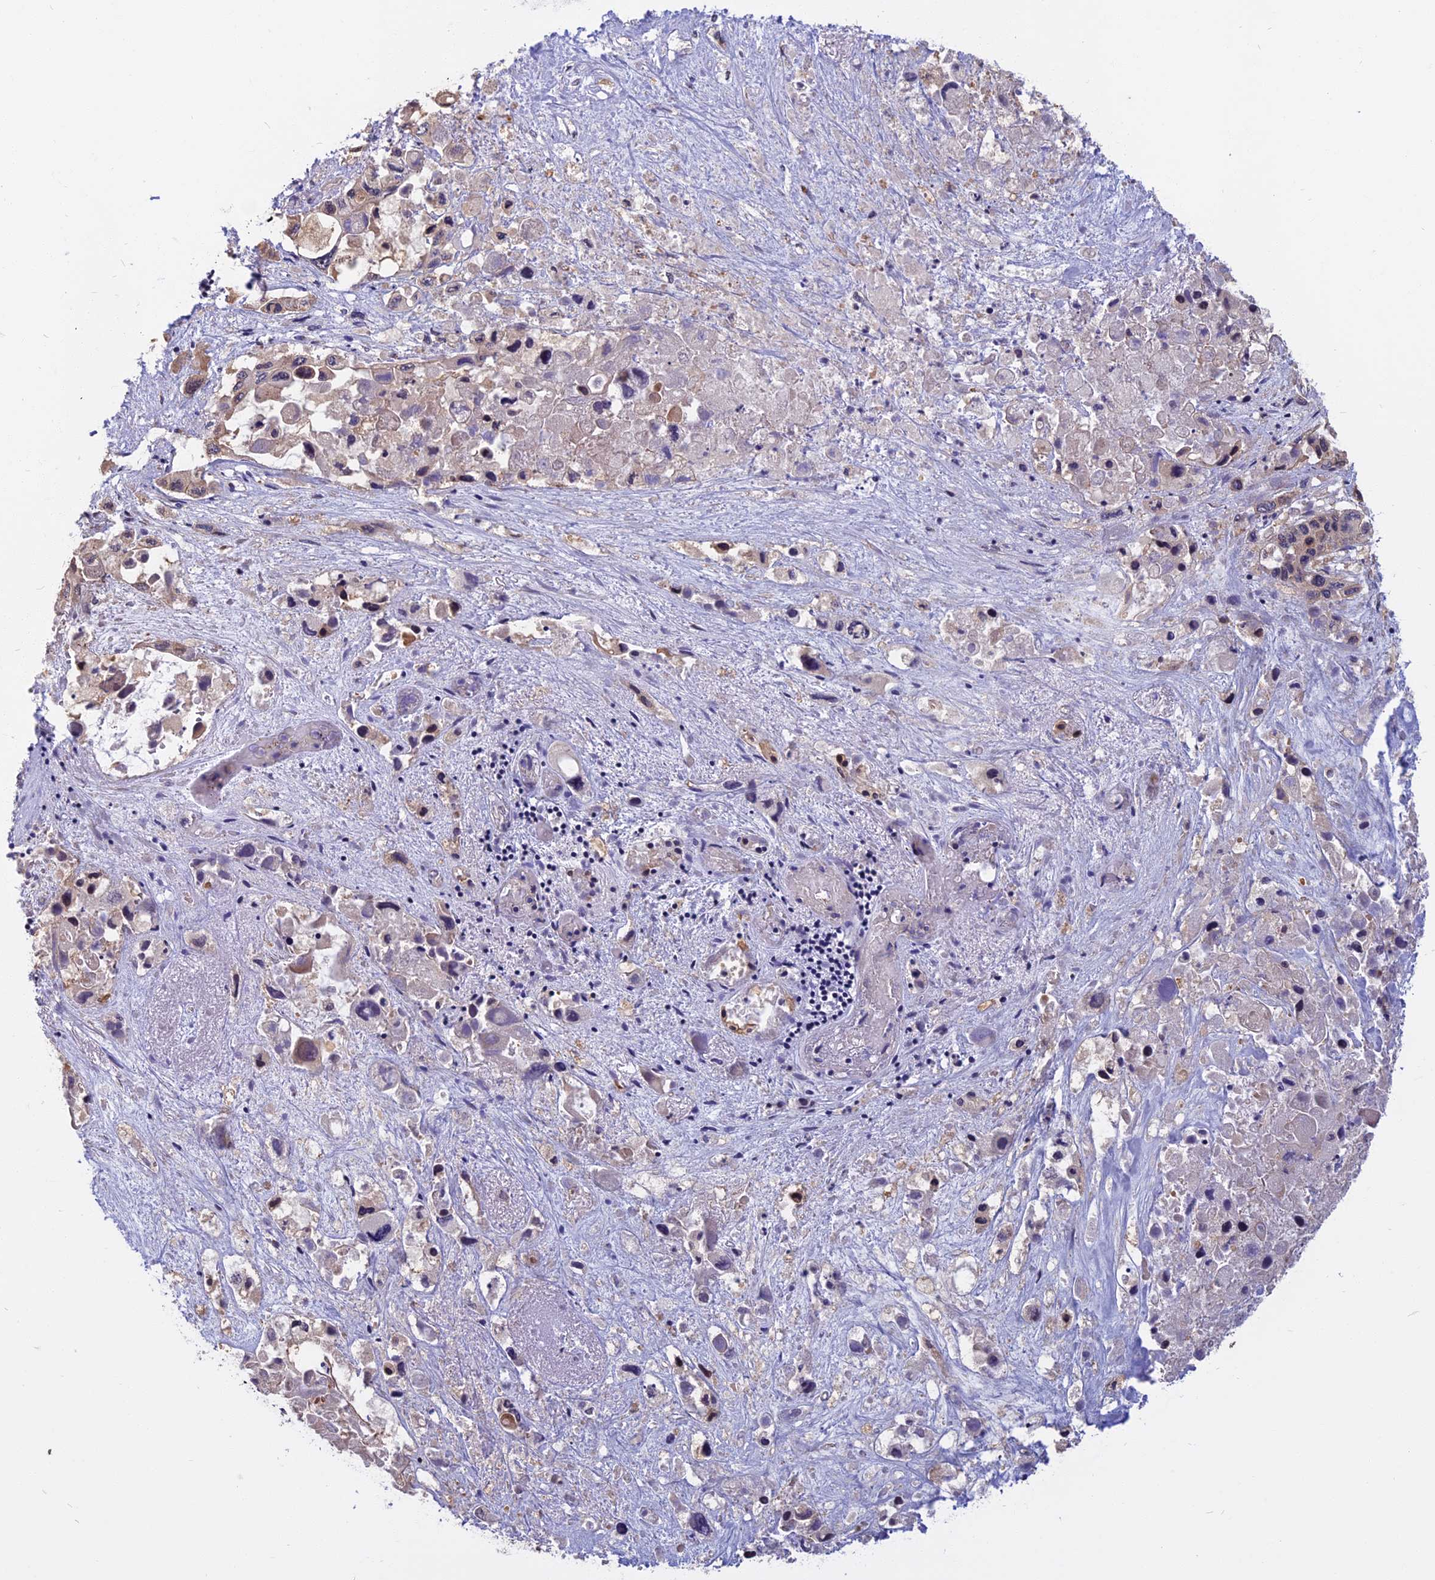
{"staining": {"intensity": "weak", "quantity": "<25%", "location": "cytoplasmic/membranous"}, "tissue": "pancreatic cancer", "cell_type": "Tumor cells", "image_type": "cancer", "snomed": [{"axis": "morphology", "description": "Adenocarcinoma, NOS"}, {"axis": "topography", "description": "Pancreas"}], "caption": "Immunohistochemistry of human pancreatic cancer displays no expression in tumor cells. The staining was performed using DAB (3,3'-diaminobenzidine) to visualize the protein expression in brown, while the nuclei were stained in blue with hematoxylin (Magnification: 20x).", "gene": "CCDC113", "patient": {"sex": "male", "age": 92}}